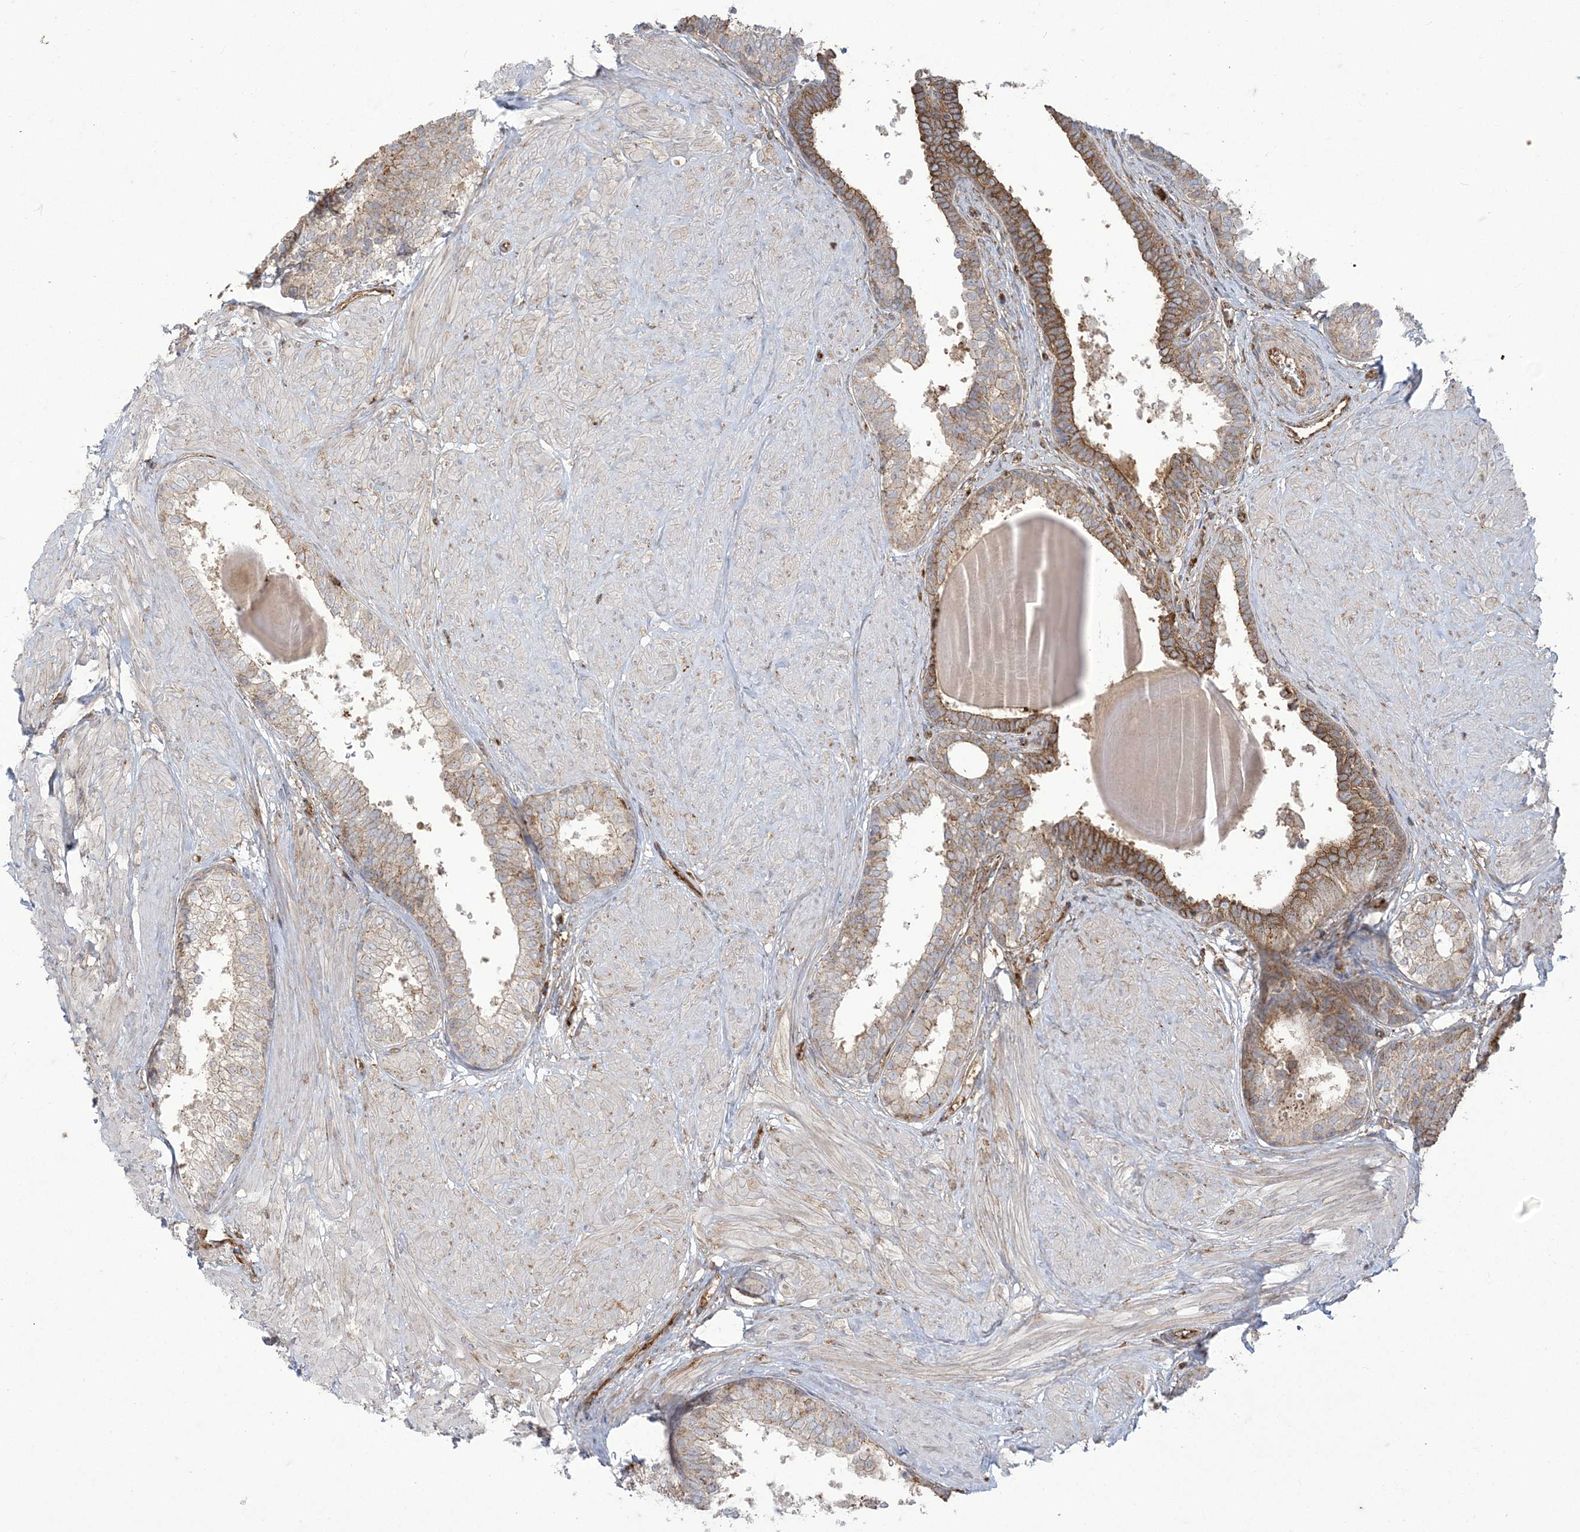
{"staining": {"intensity": "moderate", "quantity": "25%-75%", "location": "cytoplasmic/membranous"}, "tissue": "prostate", "cell_type": "Glandular cells", "image_type": "normal", "snomed": [{"axis": "morphology", "description": "Normal tissue, NOS"}, {"axis": "topography", "description": "Prostate"}], "caption": "Glandular cells display medium levels of moderate cytoplasmic/membranous positivity in approximately 25%-75% of cells in unremarkable human prostate. (DAB (3,3'-diaminobenzidine) = brown stain, brightfield microscopy at high magnification).", "gene": "DERL3", "patient": {"sex": "male", "age": 48}}